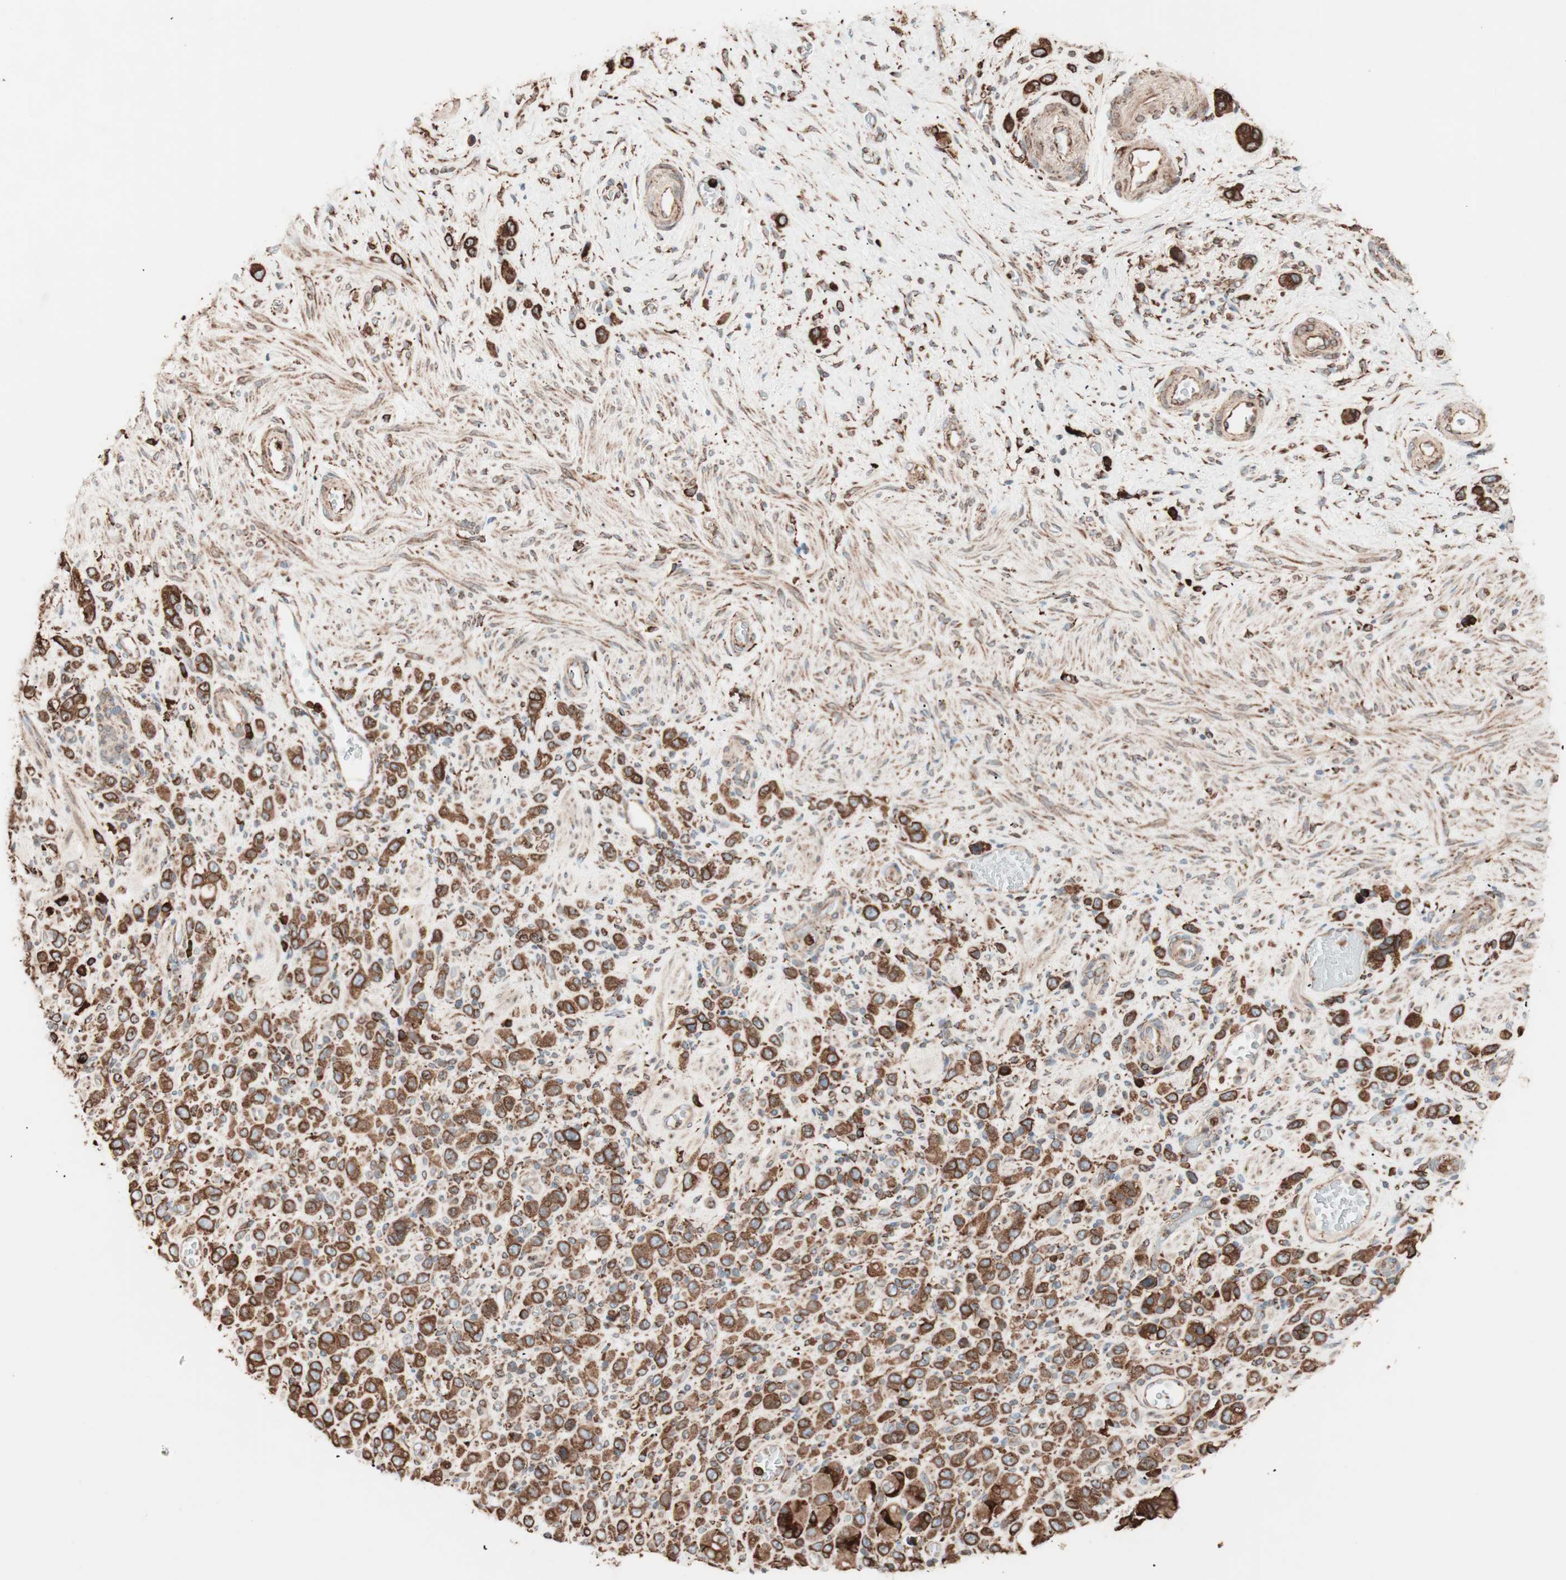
{"staining": {"intensity": "strong", "quantity": ">75%", "location": "cytoplasmic/membranous"}, "tissue": "stomach cancer", "cell_type": "Tumor cells", "image_type": "cancer", "snomed": [{"axis": "morphology", "description": "Normal tissue, NOS"}, {"axis": "morphology", "description": "Adenocarcinoma, NOS"}, {"axis": "morphology", "description": "Adenocarcinoma, High grade"}, {"axis": "topography", "description": "Stomach, upper"}, {"axis": "topography", "description": "Stomach"}], "caption": "A high-resolution photomicrograph shows immunohistochemistry (IHC) staining of stomach cancer, which displays strong cytoplasmic/membranous expression in about >75% of tumor cells.", "gene": "VEGFA", "patient": {"sex": "female", "age": 65}}